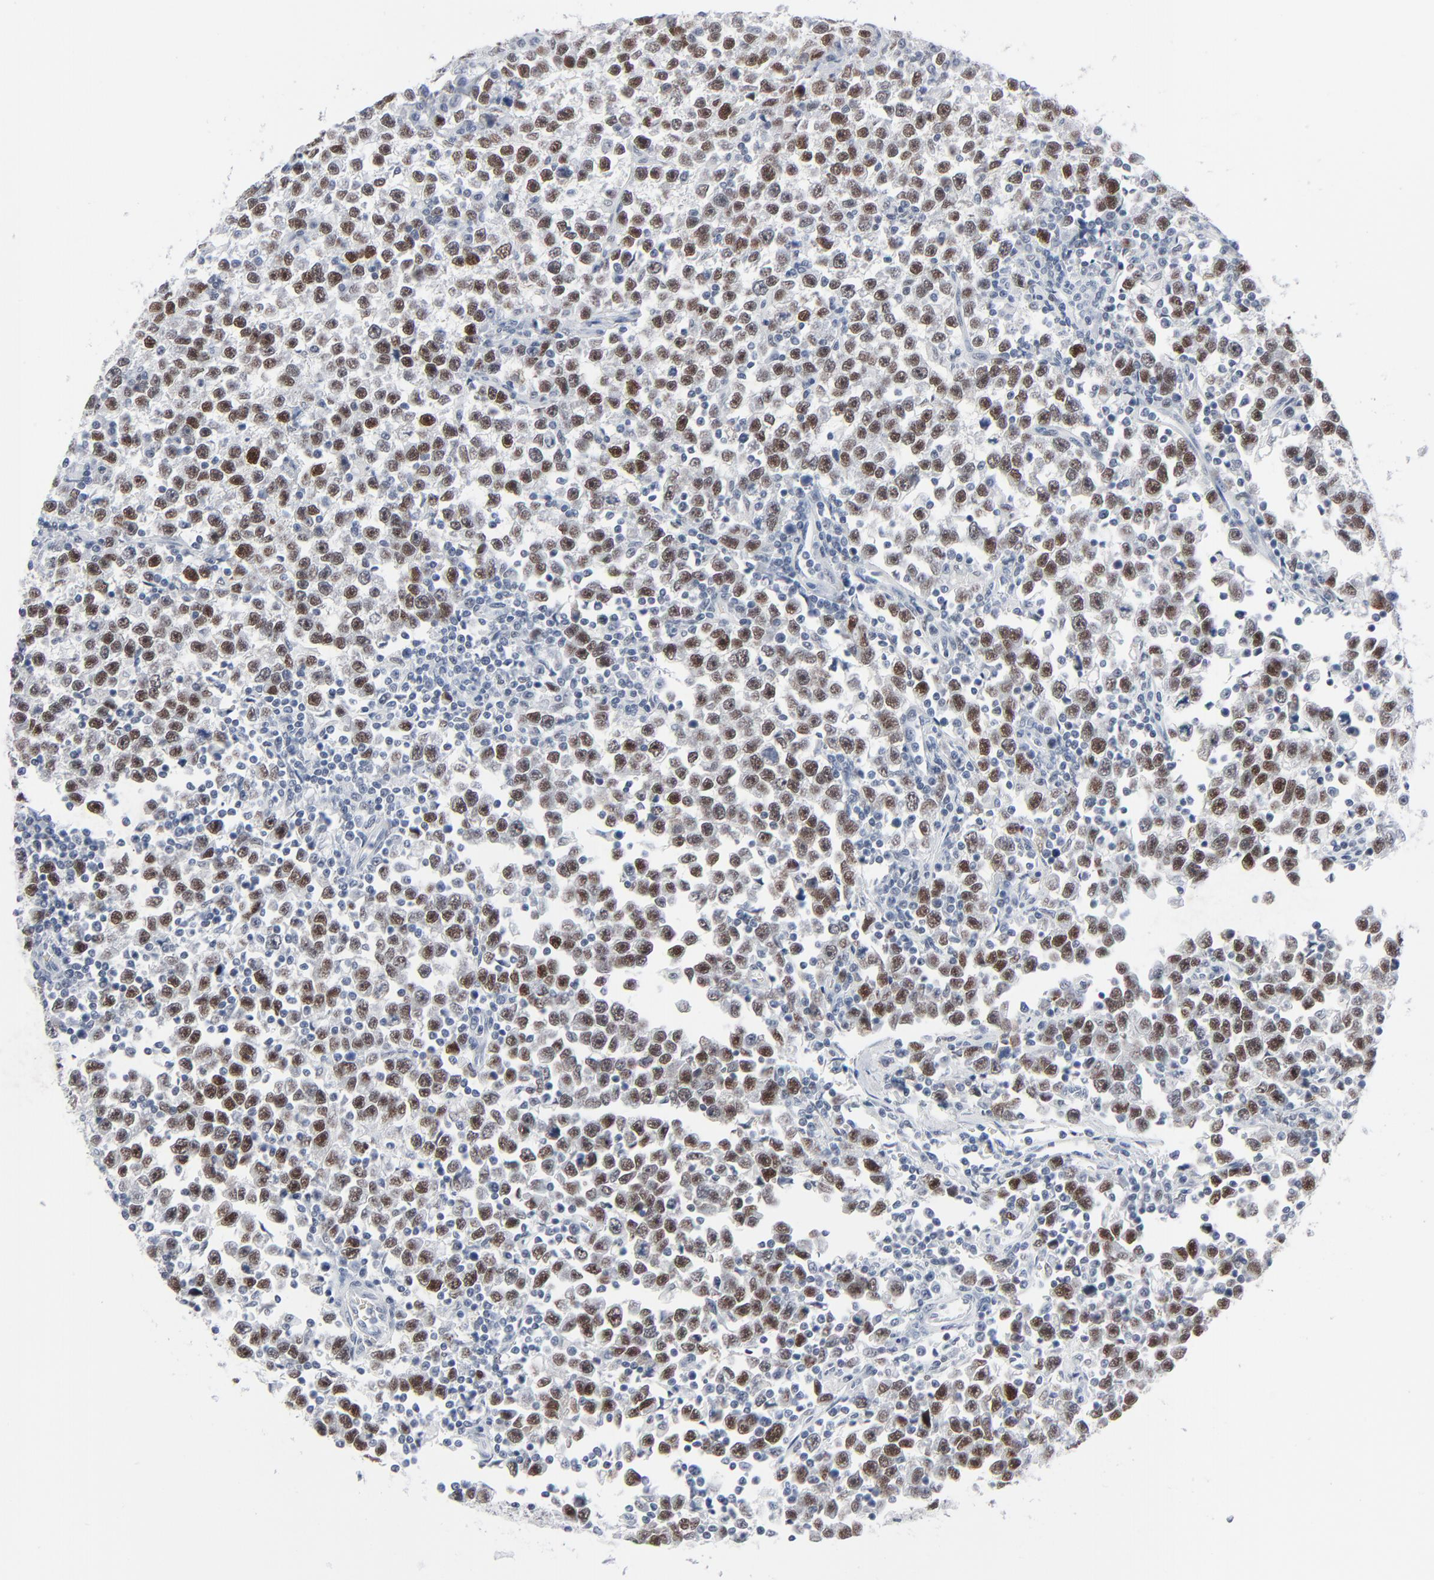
{"staining": {"intensity": "moderate", "quantity": ">75%", "location": "nuclear"}, "tissue": "testis cancer", "cell_type": "Tumor cells", "image_type": "cancer", "snomed": [{"axis": "morphology", "description": "Seminoma, NOS"}, {"axis": "topography", "description": "Testis"}], "caption": "Immunohistochemistry micrograph of neoplastic tissue: human testis seminoma stained using IHC displays medium levels of moderate protein expression localized specifically in the nuclear of tumor cells, appearing as a nuclear brown color.", "gene": "SIRT1", "patient": {"sex": "male", "age": 43}}